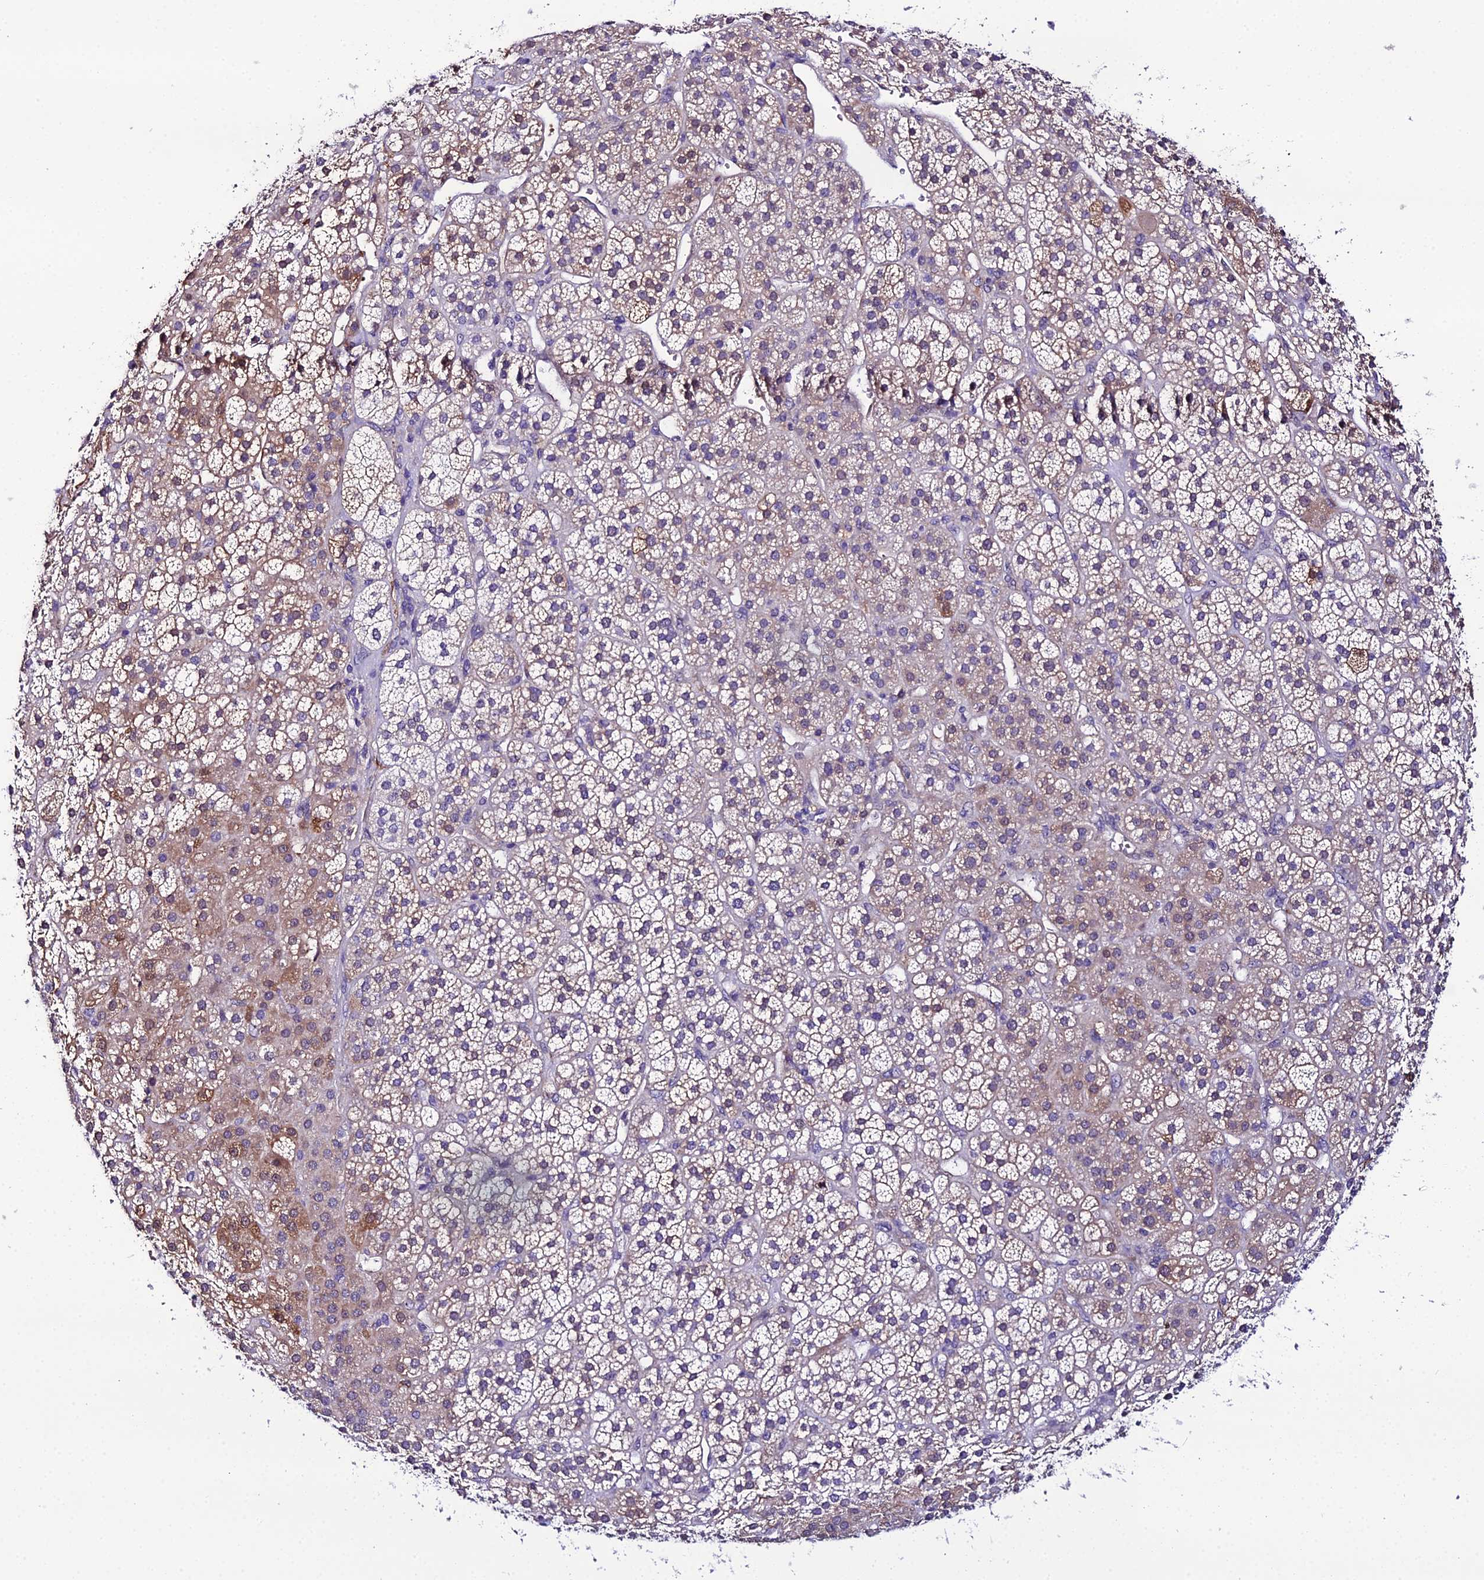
{"staining": {"intensity": "moderate", "quantity": "<25%", "location": "cytoplasmic/membranous"}, "tissue": "adrenal gland", "cell_type": "Glandular cells", "image_type": "normal", "snomed": [{"axis": "morphology", "description": "Normal tissue, NOS"}, {"axis": "topography", "description": "Adrenal gland"}], "caption": "Adrenal gland stained with IHC demonstrates moderate cytoplasmic/membranous staining in approximately <25% of glandular cells. (DAB (3,3'-diaminobenzidine) IHC with brightfield microscopy, high magnification).", "gene": "MB21D2", "patient": {"sex": "female", "age": 70}}